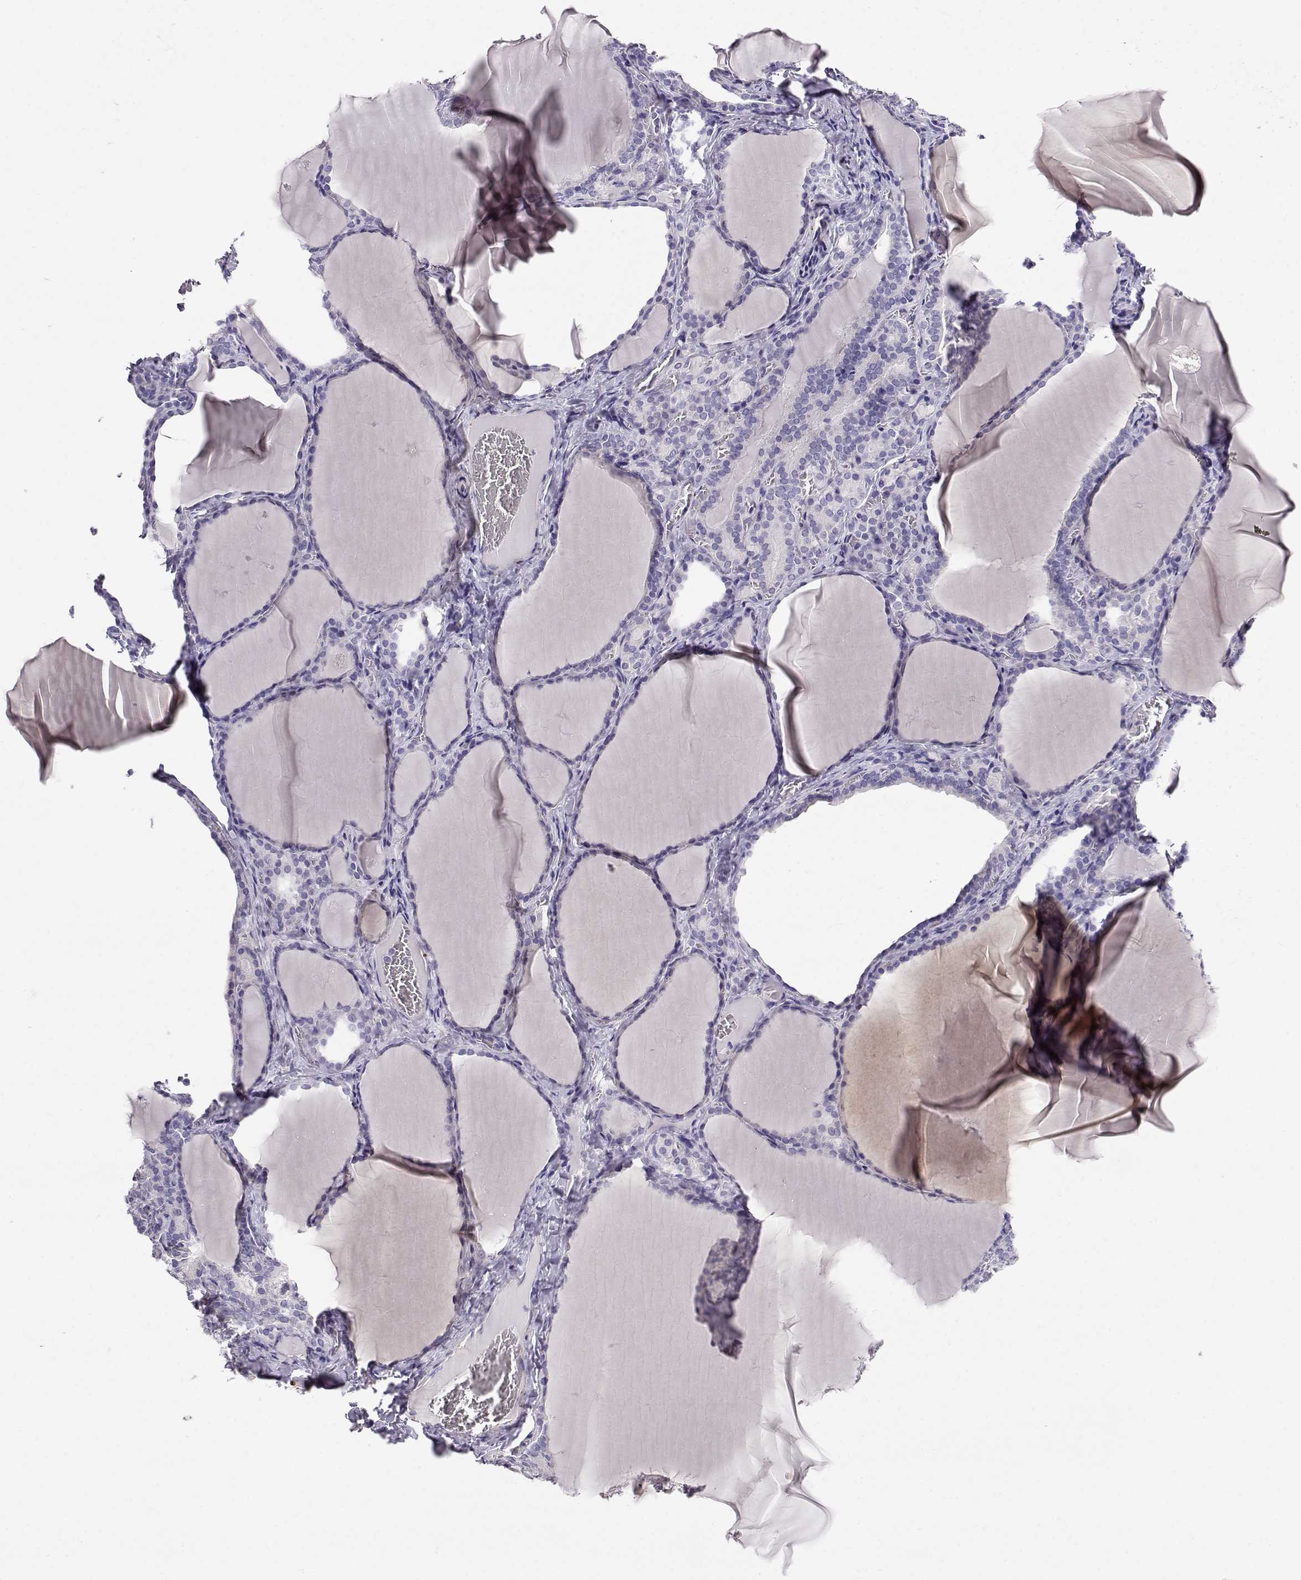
{"staining": {"intensity": "negative", "quantity": "none", "location": "none"}, "tissue": "thyroid gland", "cell_type": "Glandular cells", "image_type": "normal", "snomed": [{"axis": "morphology", "description": "Normal tissue, NOS"}, {"axis": "morphology", "description": "Hyperplasia, NOS"}, {"axis": "topography", "description": "Thyroid gland"}], "caption": "High power microscopy image of an immunohistochemistry histopathology image of benign thyroid gland, revealing no significant staining in glandular cells. (Stains: DAB (3,3'-diaminobenzidine) immunohistochemistry (IHC) with hematoxylin counter stain, Microscopy: brightfield microscopy at high magnification).", "gene": "ENDOU", "patient": {"sex": "female", "age": 27}}